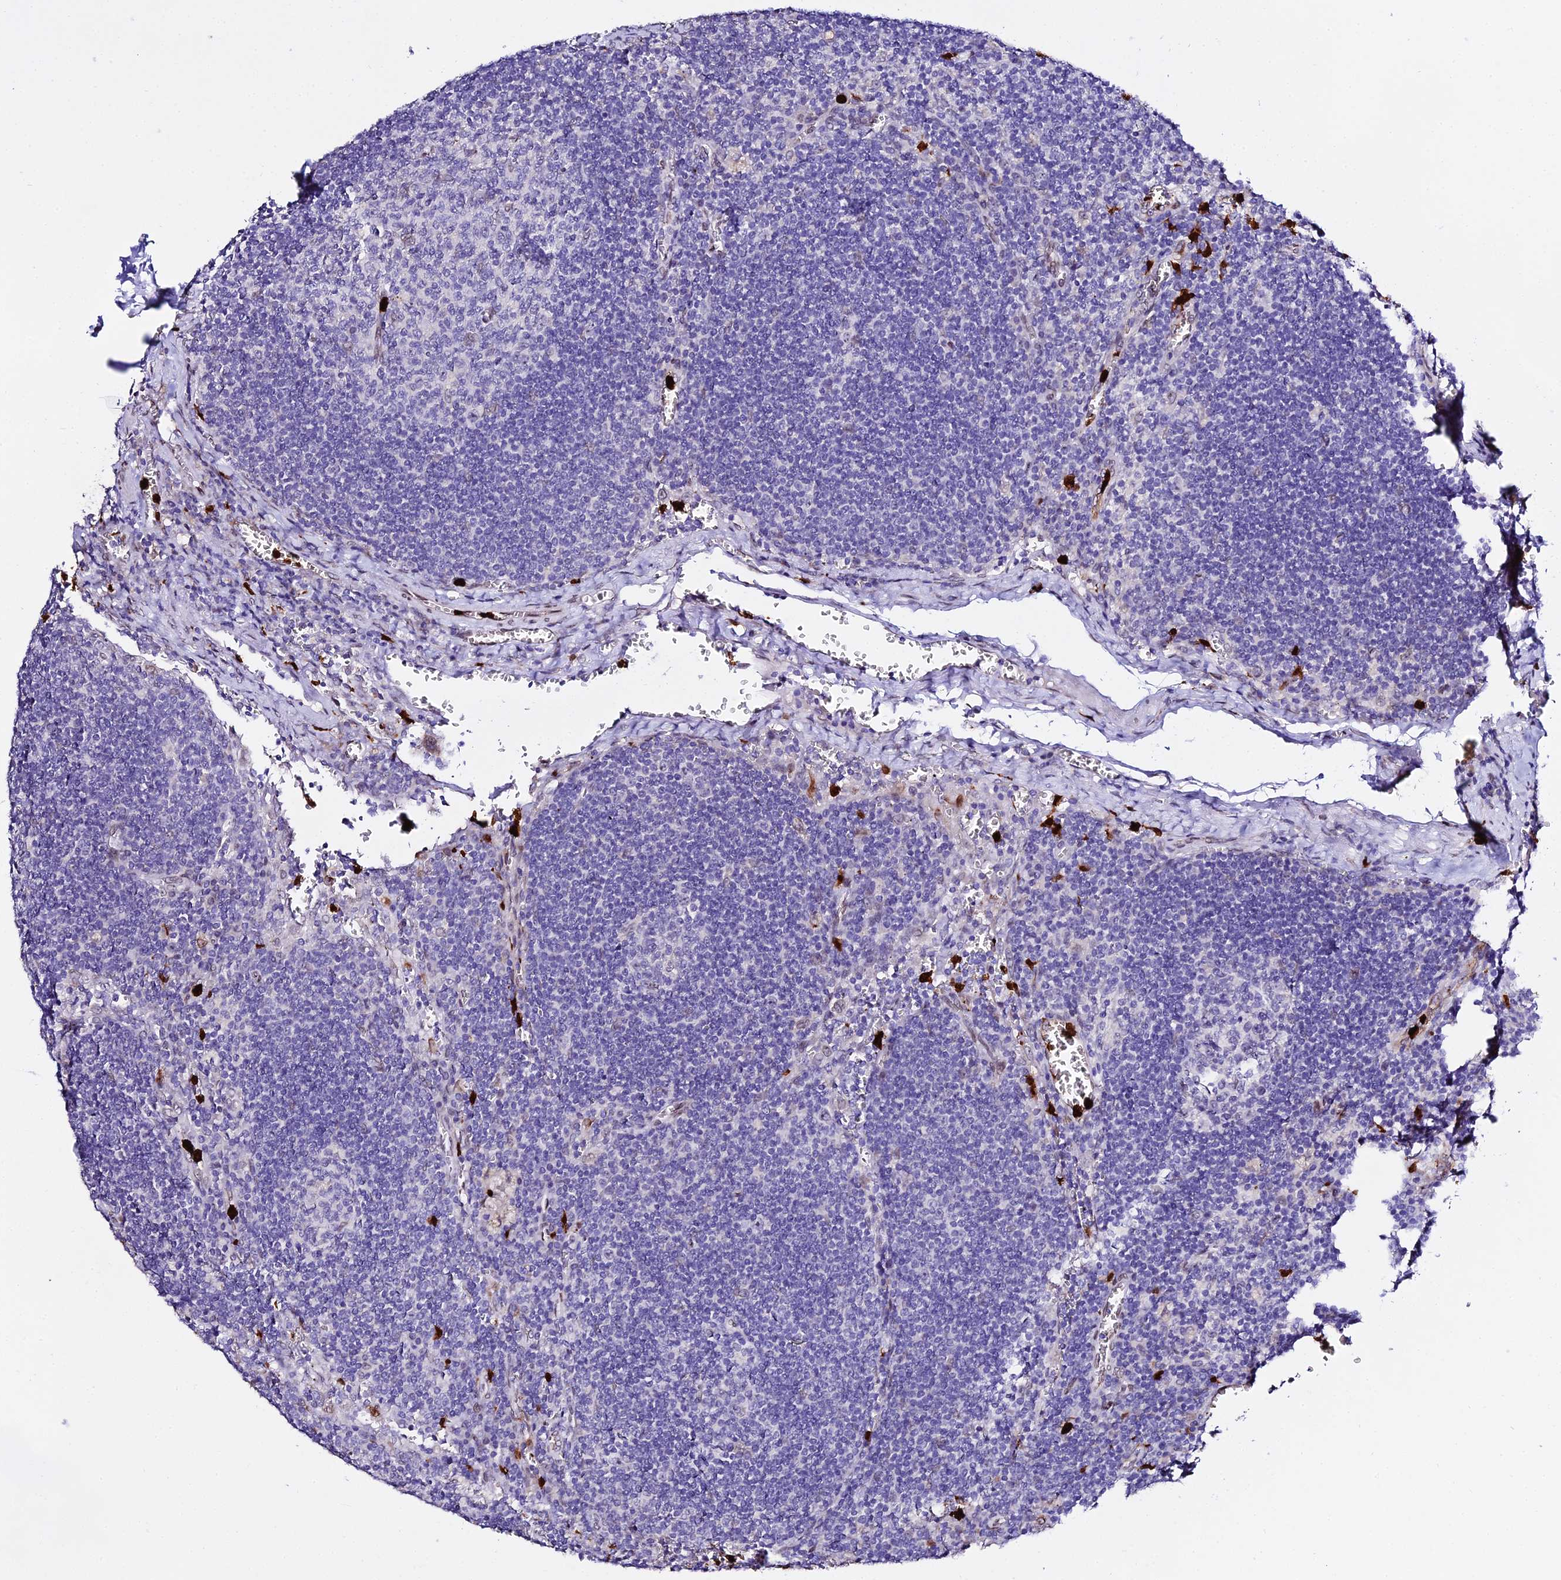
{"staining": {"intensity": "negative", "quantity": "none", "location": "none"}, "tissue": "lymph node", "cell_type": "Germinal center cells", "image_type": "normal", "snomed": [{"axis": "morphology", "description": "Normal tissue, NOS"}, {"axis": "topography", "description": "Lymph node"}], "caption": "Lymph node was stained to show a protein in brown. There is no significant expression in germinal center cells. (Immunohistochemistry, brightfield microscopy, high magnification).", "gene": "MCM10", "patient": {"sex": "female", "age": 73}}